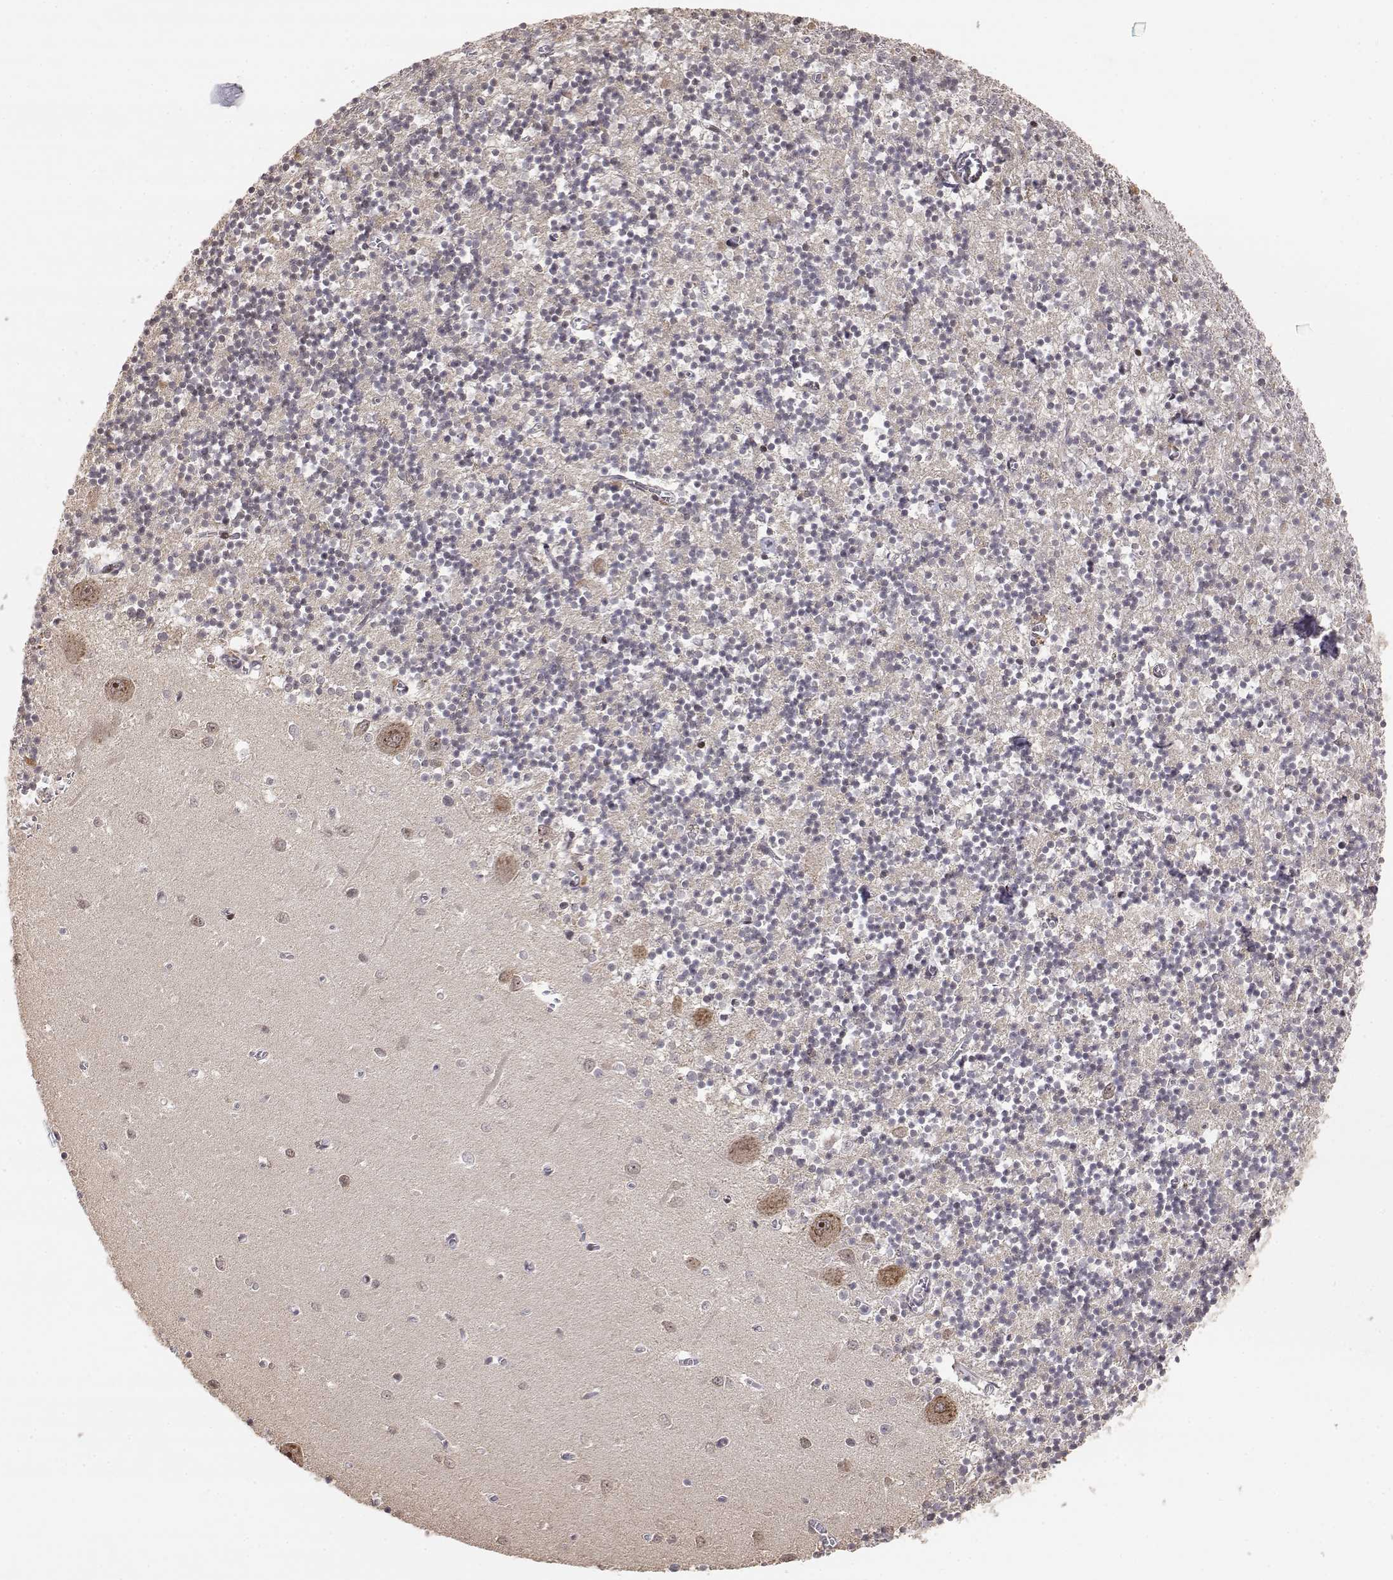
{"staining": {"intensity": "negative", "quantity": "none", "location": "none"}, "tissue": "cerebellum", "cell_type": "Cells in granular layer", "image_type": "normal", "snomed": [{"axis": "morphology", "description": "Normal tissue, NOS"}, {"axis": "topography", "description": "Cerebellum"}], "caption": "Cells in granular layer are negative for brown protein staining in benign cerebellum. (Stains: DAB (3,3'-diaminobenzidine) immunohistochemistry with hematoxylin counter stain, Microscopy: brightfield microscopy at high magnification).", "gene": "BRCA1", "patient": {"sex": "female", "age": 64}}